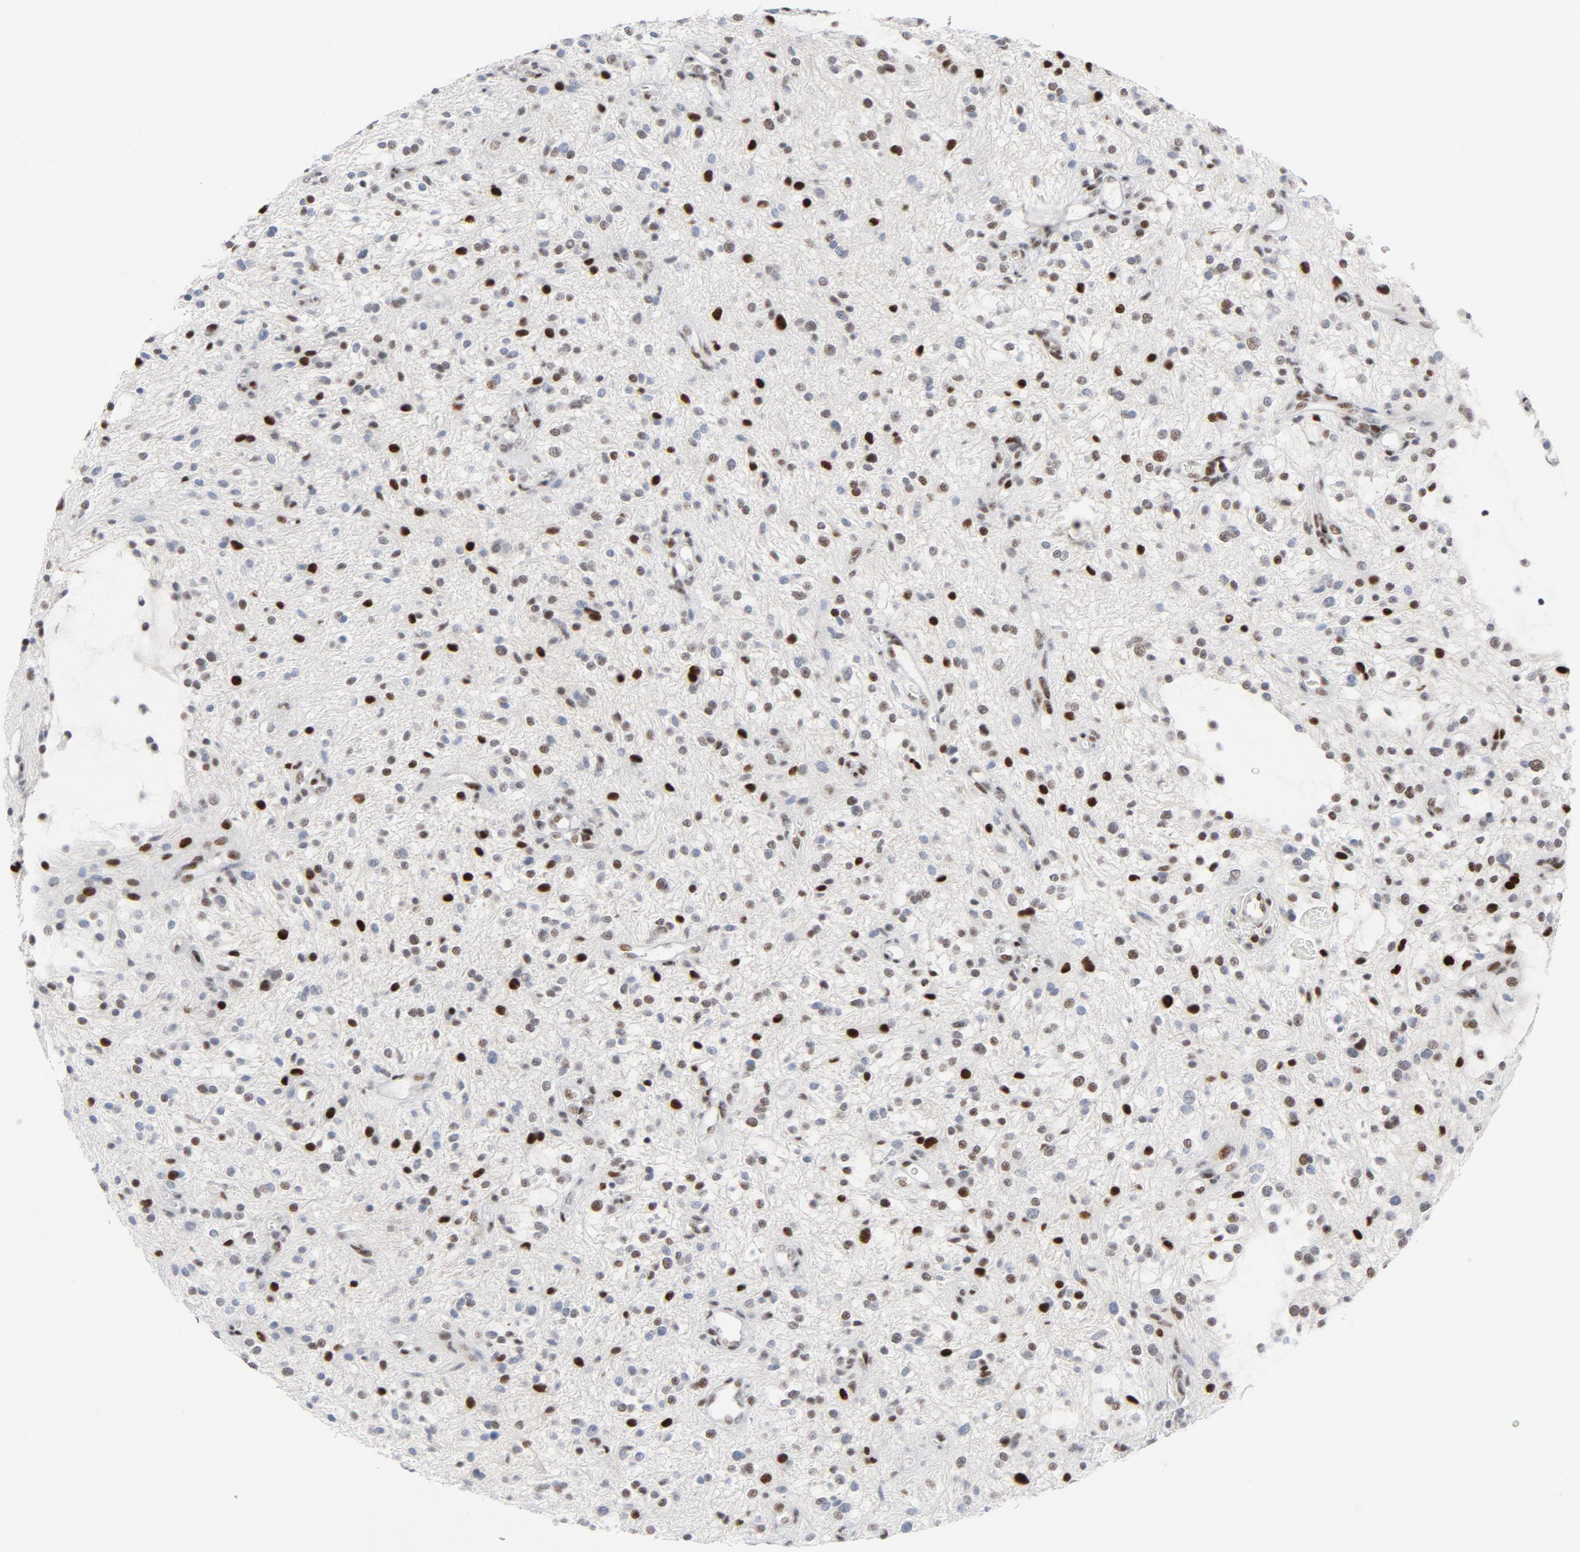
{"staining": {"intensity": "strong", "quantity": "25%-75%", "location": "nuclear"}, "tissue": "glioma", "cell_type": "Tumor cells", "image_type": "cancer", "snomed": [{"axis": "morphology", "description": "Glioma, malignant, NOS"}, {"axis": "topography", "description": "Cerebellum"}], "caption": "Brown immunohistochemical staining in glioma demonstrates strong nuclear staining in about 25%-75% of tumor cells. The protein of interest is stained brown, and the nuclei are stained in blue (DAB (3,3'-diaminobenzidine) IHC with brightfield microscopy, high magnification).", "gene": "HSF1", "patient": {"sex": "female", "age": 10}}